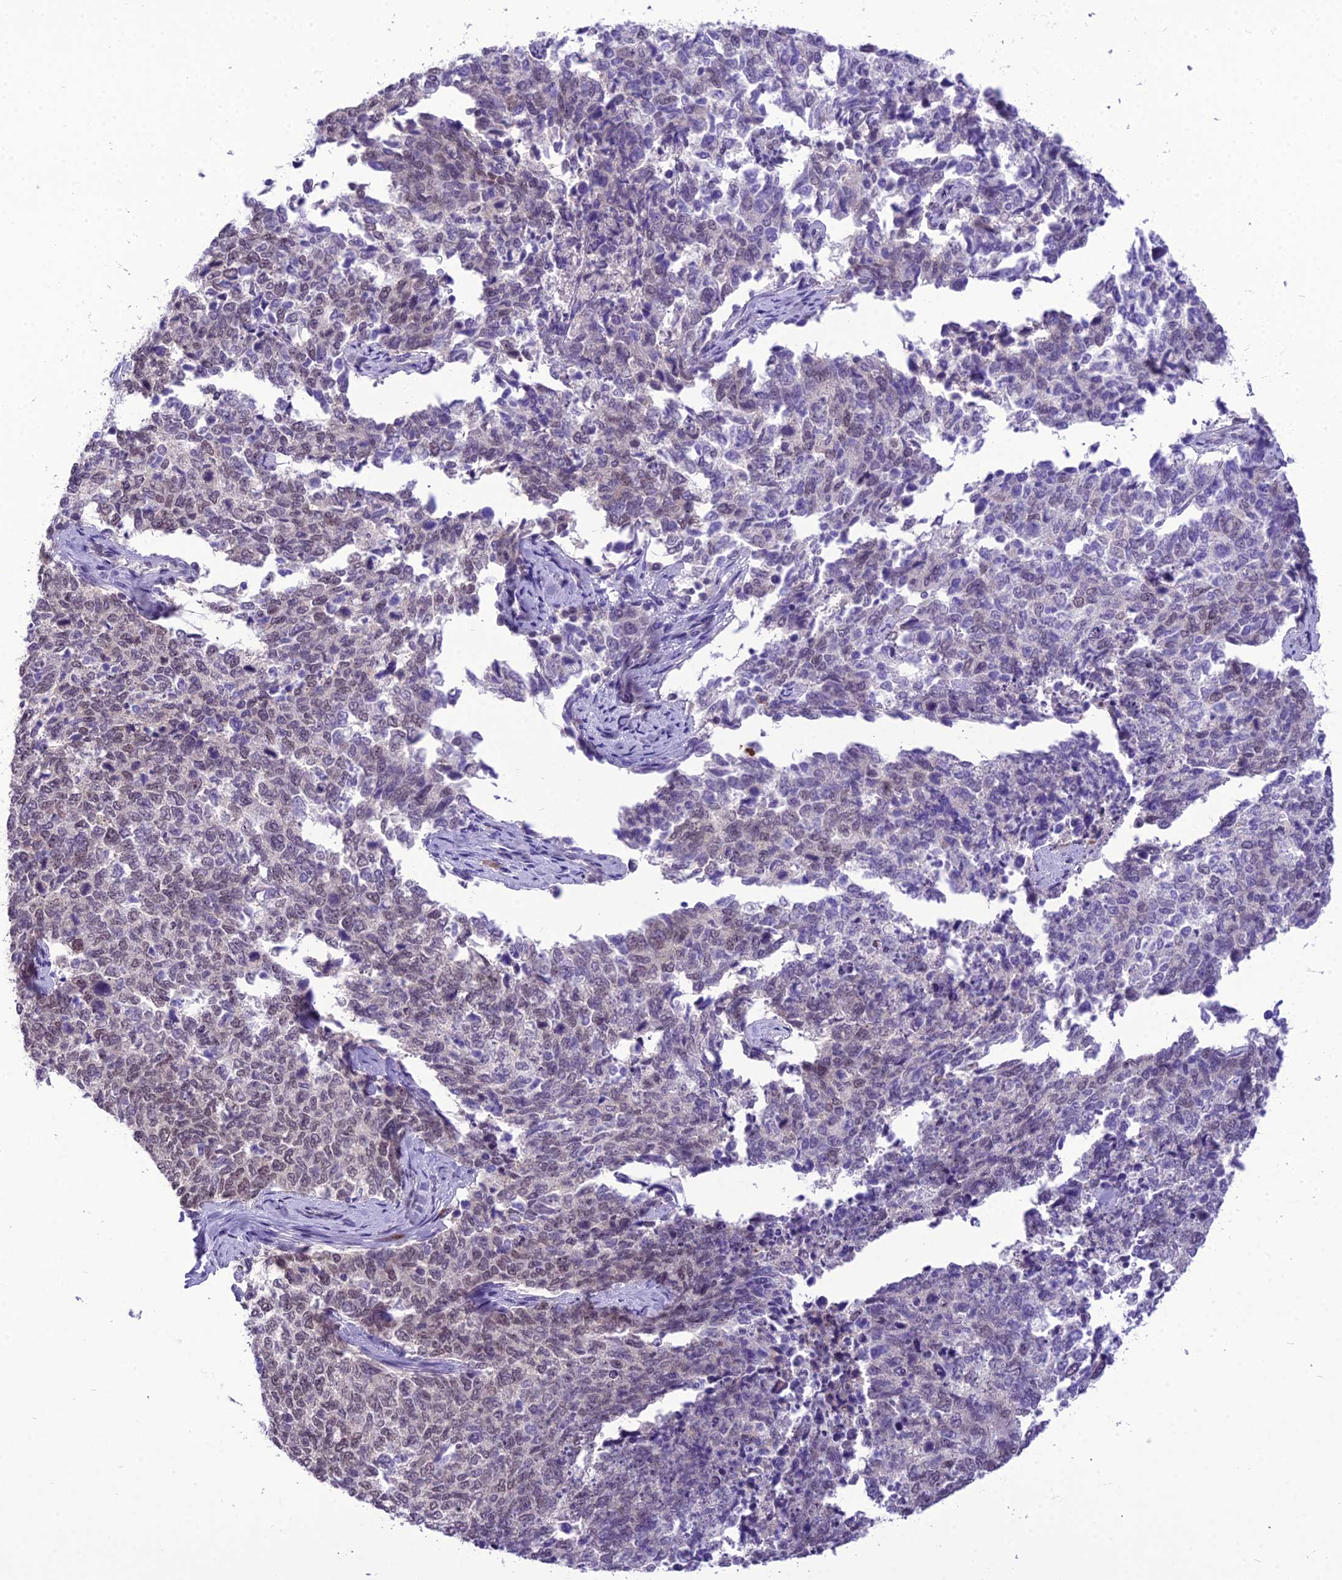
{"staining": {"intensity": "weak", "quantity": "25%-75%", "location": "nuclear"}, "tissue": "cervical cancer", "cell_type": "Tumor cells", "image_type": "cancer", "snomed": [{"axis": "morphology", "description": "Squamous cell carcinoma, NOS"}, {"axis": "topography", "description": "Cervix"}], "caption": "A histopathology image of human cervical cancer stained for a protein shows weak nuclear brown staining in tumor cells.", "gene": "SH3RF3", "patient": {"sex": "female", "age": 63}}